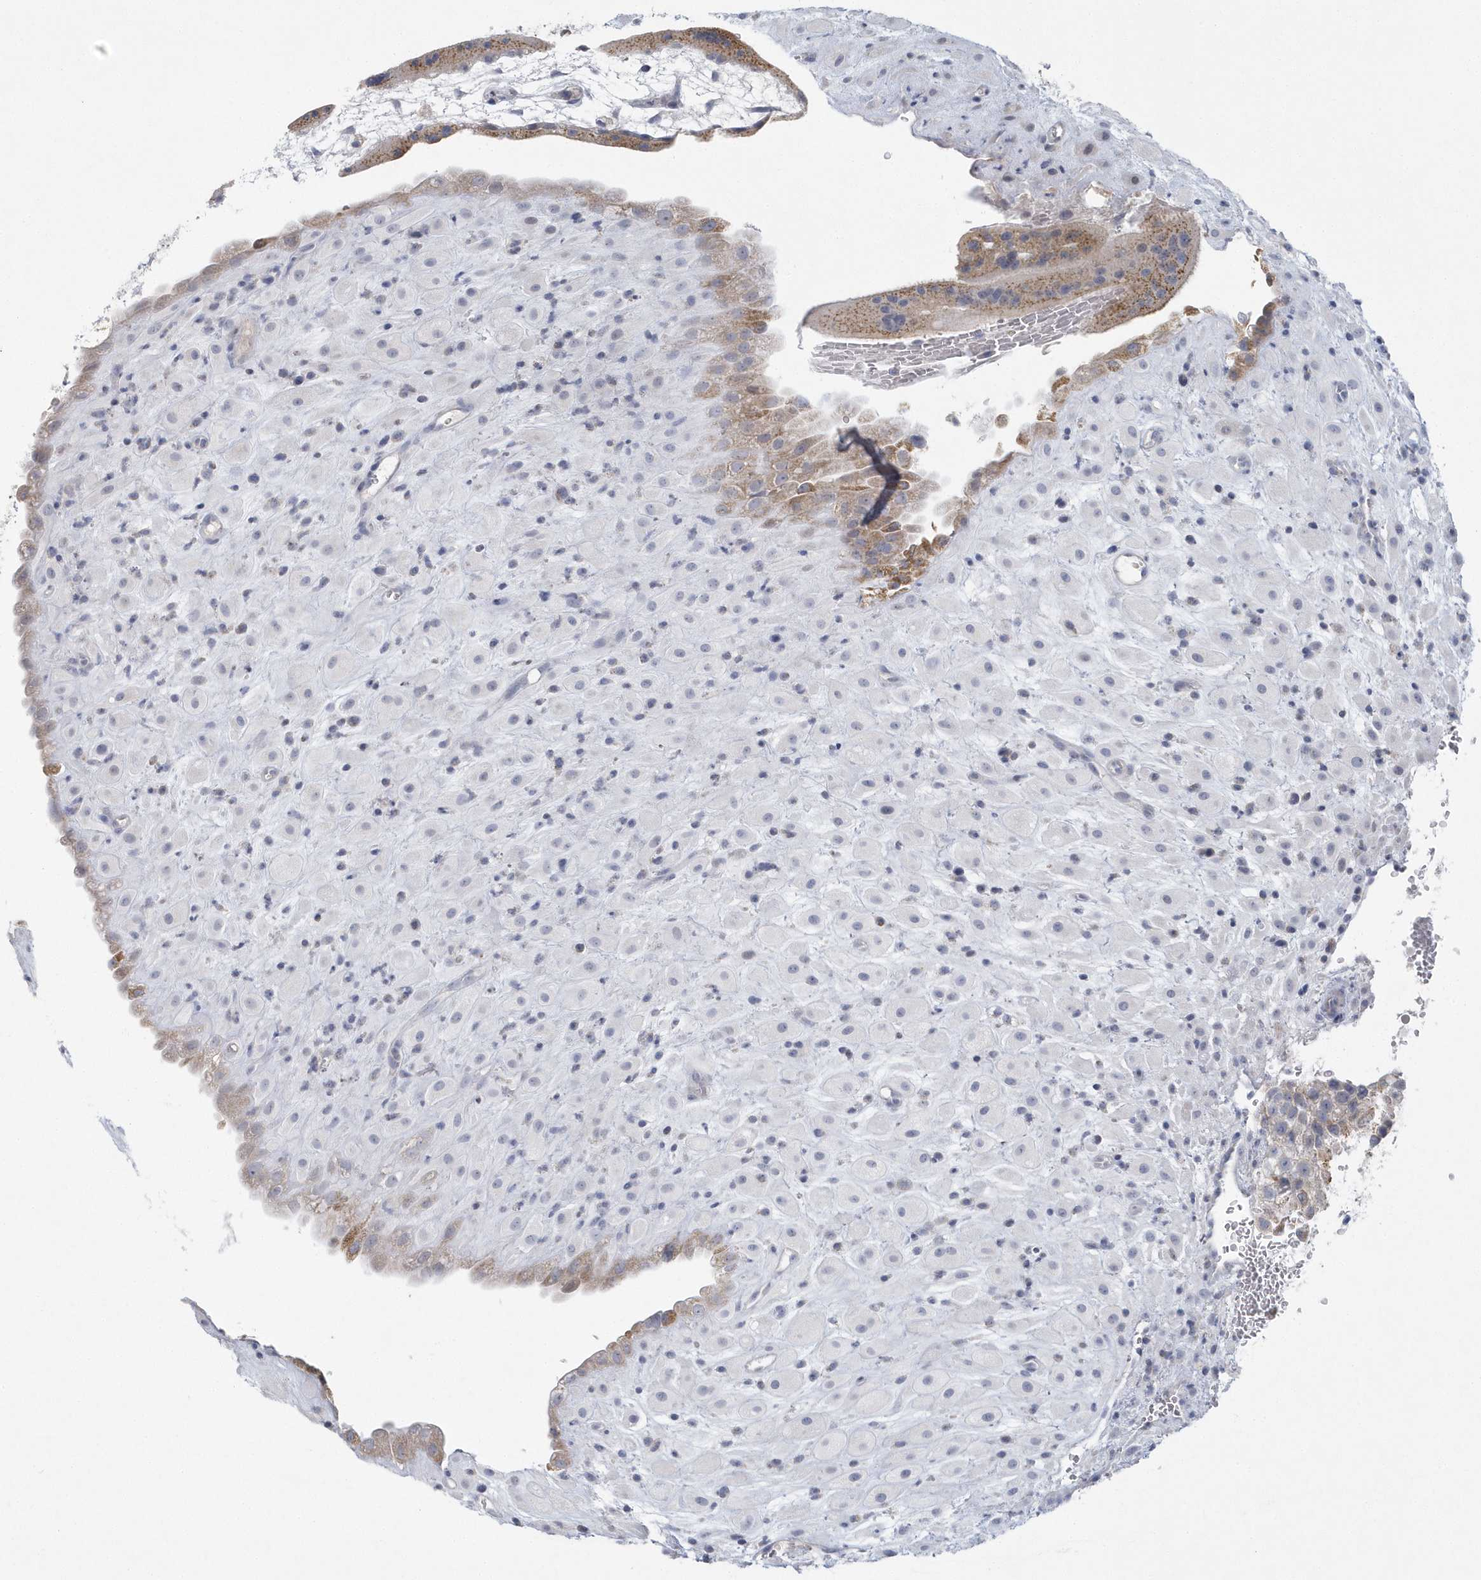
{"staining": {"intensity": "moderate", "quantity": "25%-75%", "location": "cytoplasmic/membranous"}, "tissue": "placenta", "cell_type": "Trophoblastic cells", "image_type": "normal", "snomed": [{"axis": "morphology", "description": "Normal tissue, NOS"}, {"axis": "topography", "description": "Placenta"}], "caption": "Protein staining displays moderate cytoplasmic/membranous positivity in about 25%-75% of trophoblastic cells in benign placenta.", "gene": "NIPAL1", "patient": {"sex": "female", "age": 35}}